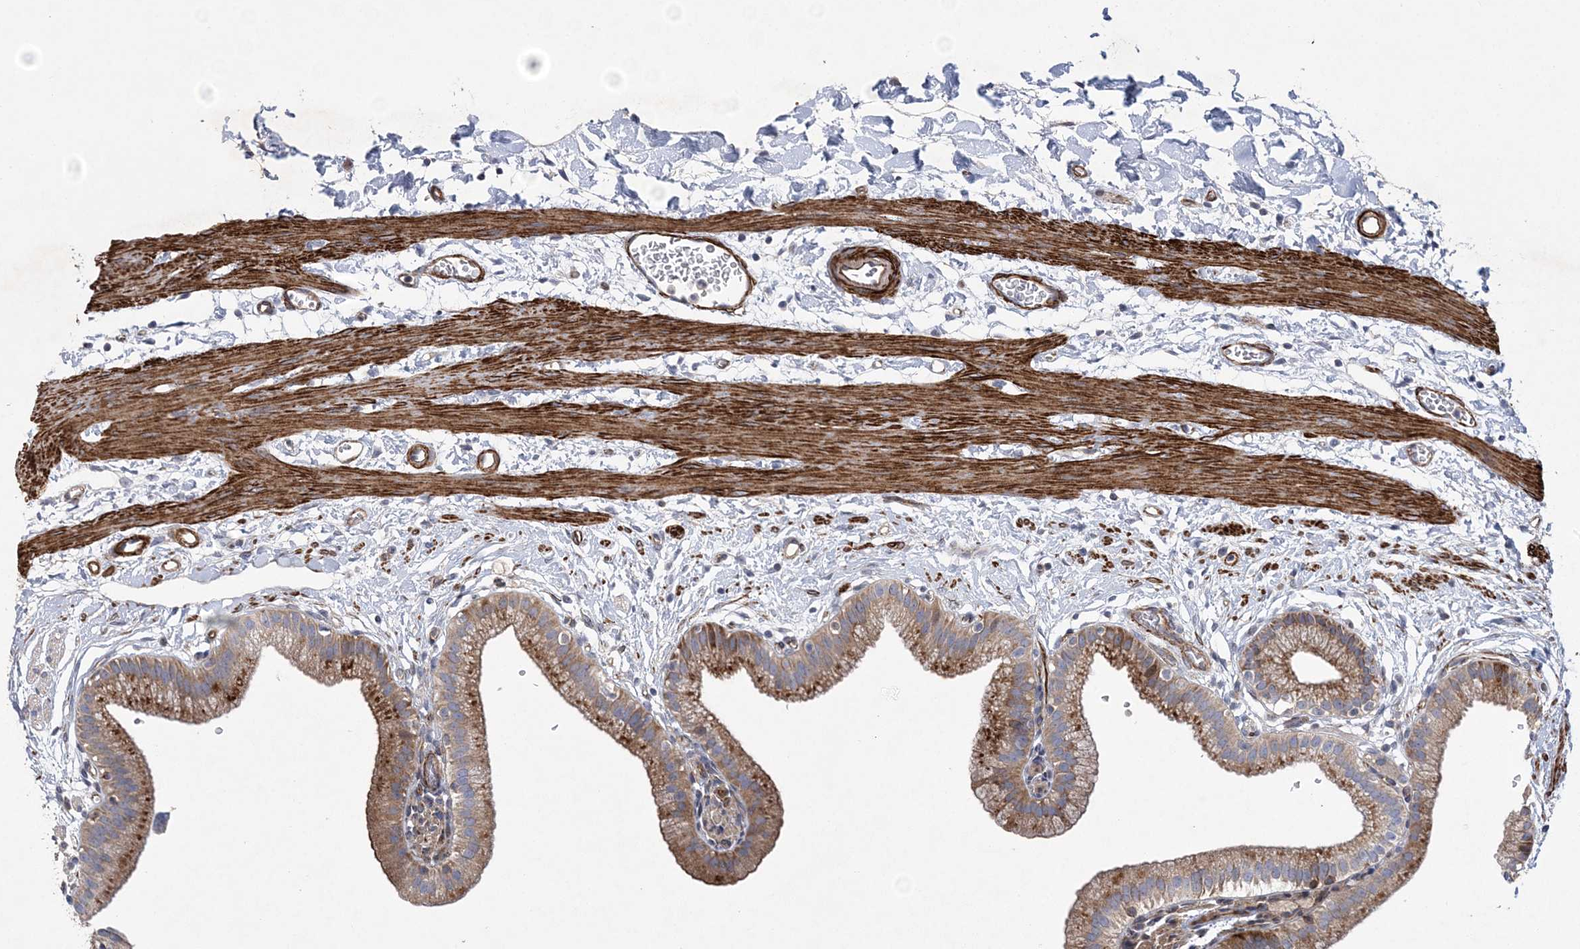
{"staining": {"intensity": "moderate", "quantity": ">75%", "location": "cytoplasmic/membranous"}, "tissue": "gallbladder", "cell_type": "Glandular cells", "image_type": "normal", "snomed": [{"axis": "morphology", "description": "Normal tissue, NOS"}, {"axis": "topography", "description": "Gallbladder"}], "caption": "Glandular cells display medium levels of moderate cytoplasmic/membranous expression in about >75% of cells in benign human gallbladder.", "gene": "ARSJ", "patient": {"sex": "male", "age": 55}}